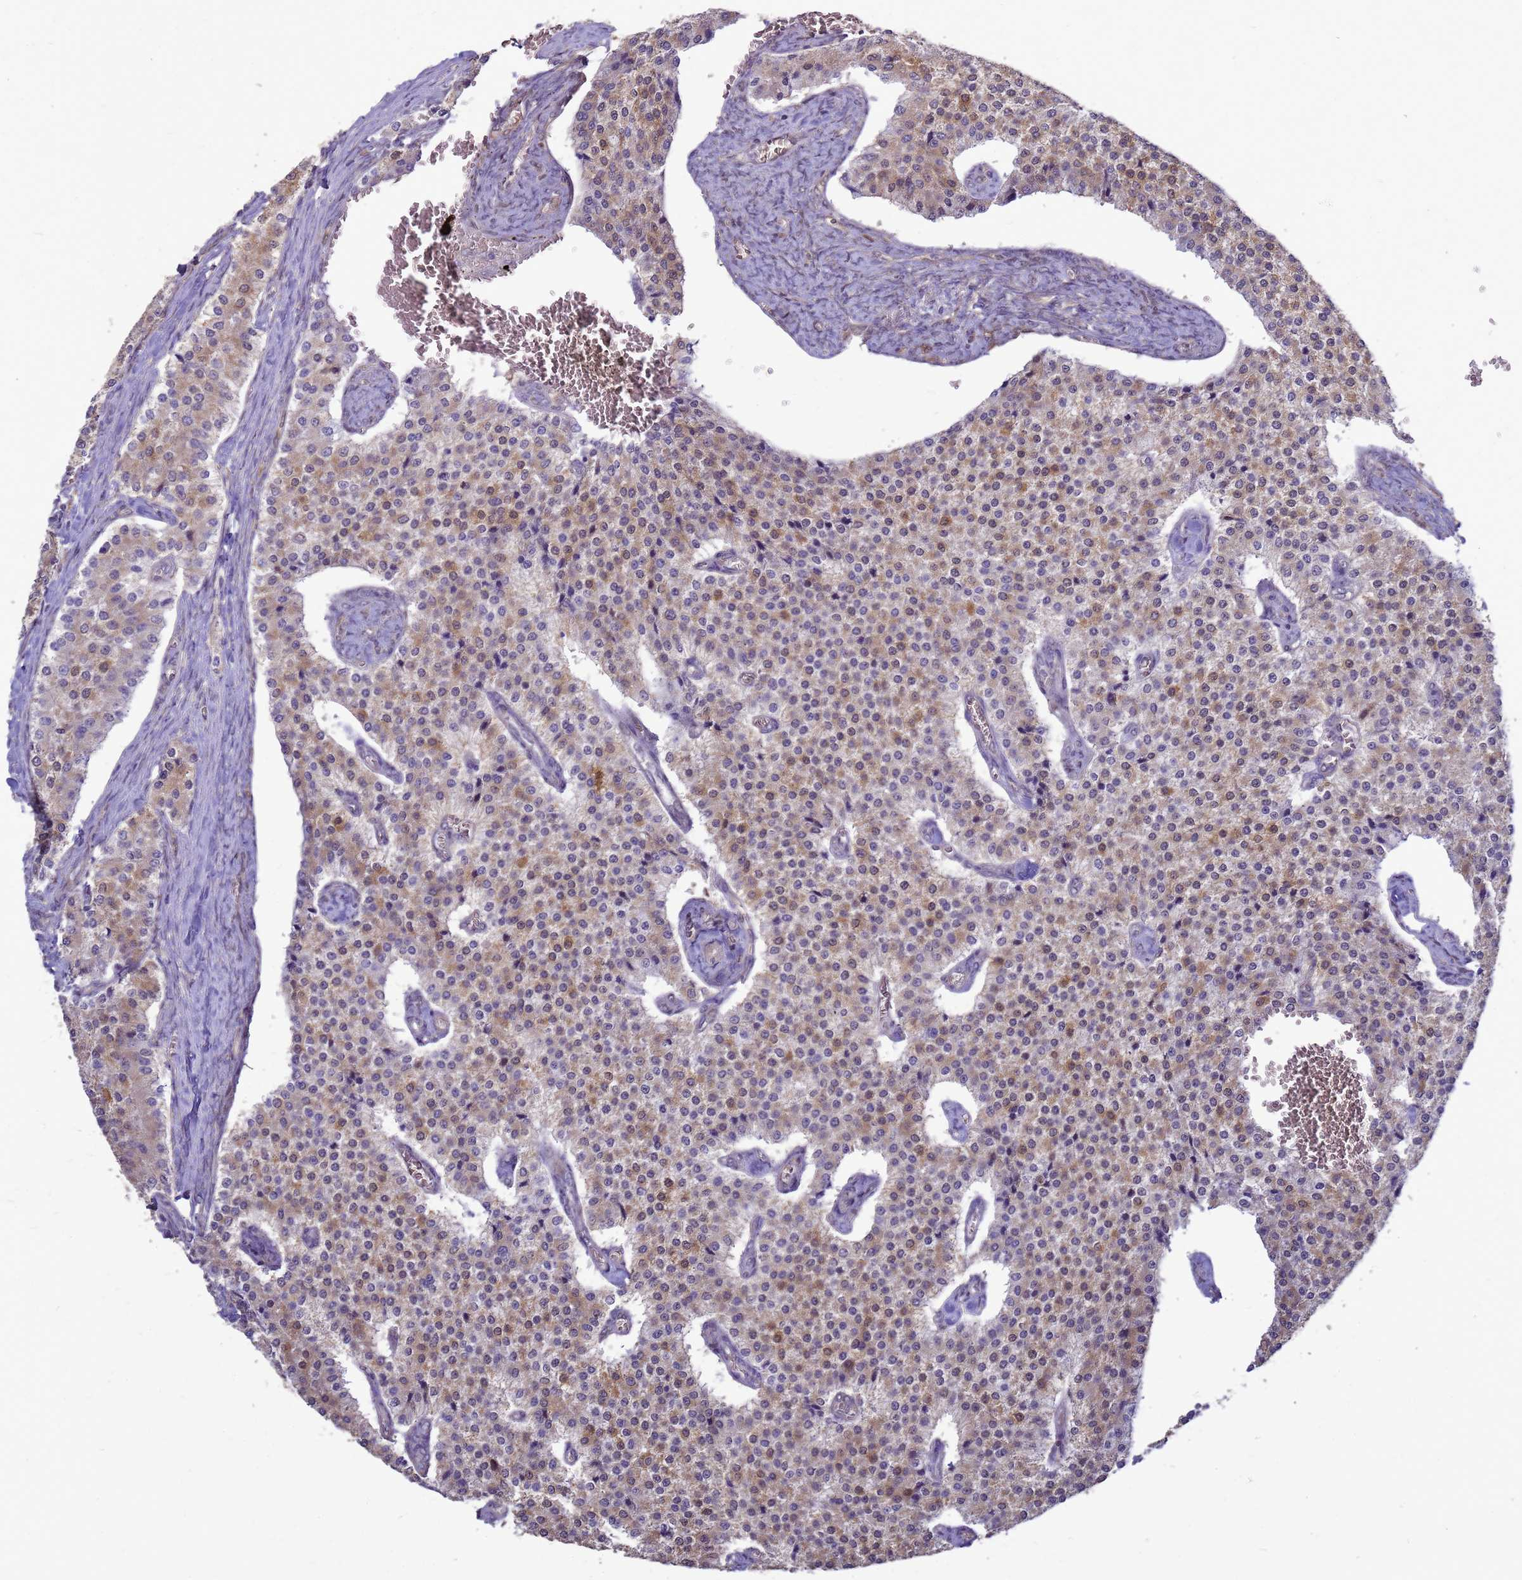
{"staining": {"intensity": "moderate", "quantity": "25%-75%", "location": "cytoplasmic/membranous,nuclear"}, "tissue": "carcinoid", "cell_type": "Tumor cells", "image_type": "cancer", "snomed": [{"axis": "morphology", "description": "Carcinoid, malignant, NOS"}, {"axis": "topography", "description": "Colon"}], "caption": "Immunohistochemical staining of human malignant carcinoid exhibits medium levels of moderate cytoplasmic/membranous and nuclear protein staining in approximately 25%-75% of tumor cells.", "gene": "EIF4EBP3", "patient": {"sex": "female", "age": 52}}